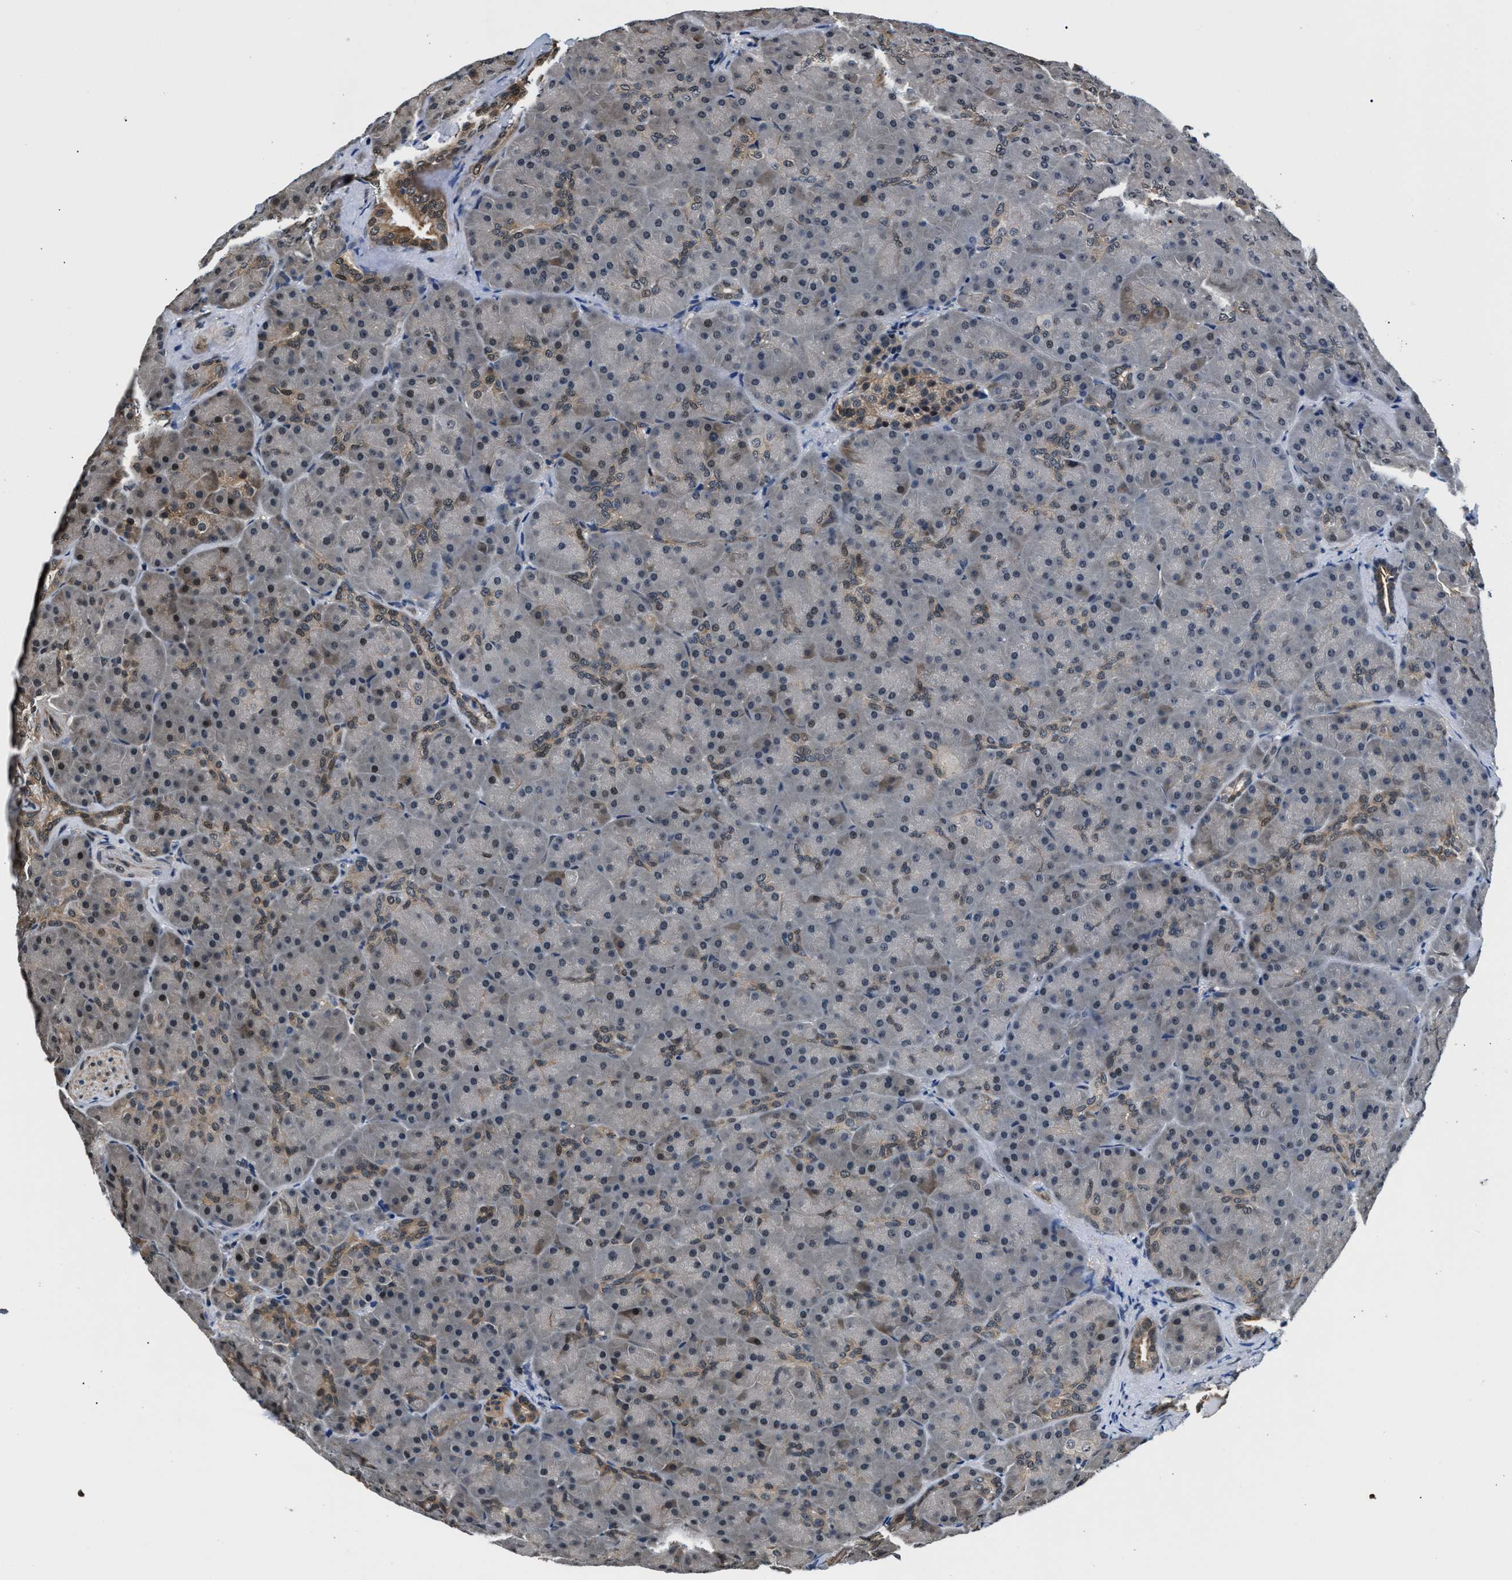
{"staining": {"intensity": "weak", "quantity": "25%-75%", "location": "cytoplasmic/membranous"}, "tissue": "pancreas", "cell_type": "Exocrine glandular cells", "image_type": "normal", "snomed": [{"axis": "morphology", "description": "Normal tissue, NOS"}, {"axis": "topography", "description": "Pancreas"}], "caption": "Pancreas stained with DAB (3,3'-diaminobenzidine) immunohistochemistry (IHC) reveals low levels of weak cytoplasmic/membranous expression in approximately 25%-75% of exocrine glandular cells. (brown staining indicates protein expression, while blue staining denotes nuclei).", "gene": "RBM33", "patient": {"sex": "male", "age": 66}}